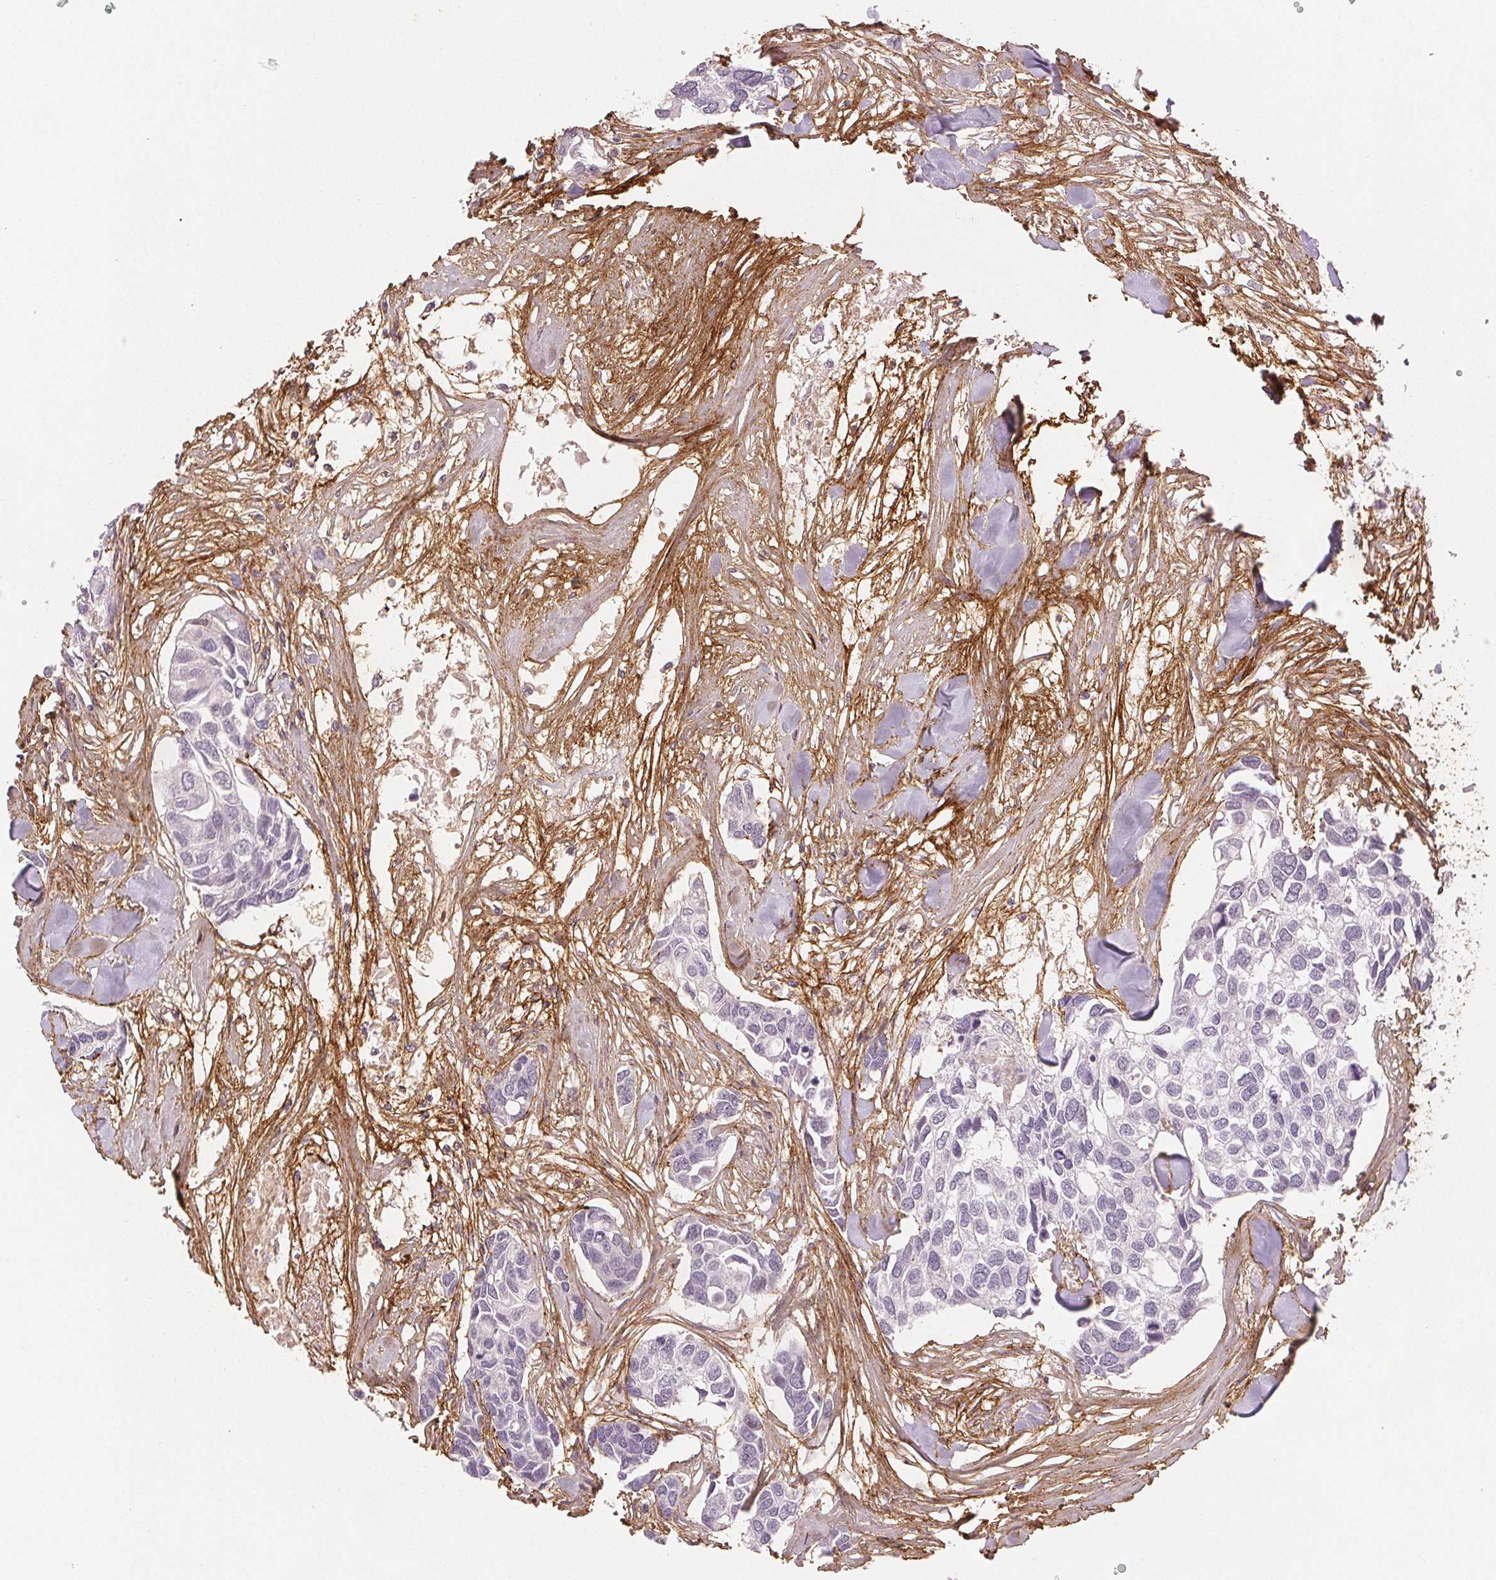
{"staining": {"intensity": "negative", "quantity": "none", "location": "none"}, "tissue": "breast cancer", "cell_type": "Tumor cells", "image_type": "cancer", "snomed": [{"axis": "morphology", "description": "Duct carcinoma"}, {"axis": "topography", "description": "Breast"}], "caption": "Breast cancer (intraductal carcinoma) was stained to show a protein in brown. There is no significant staining in tumor cells.", "gene": "FBN1", "patient": {"sex": "female", "age": 83}}